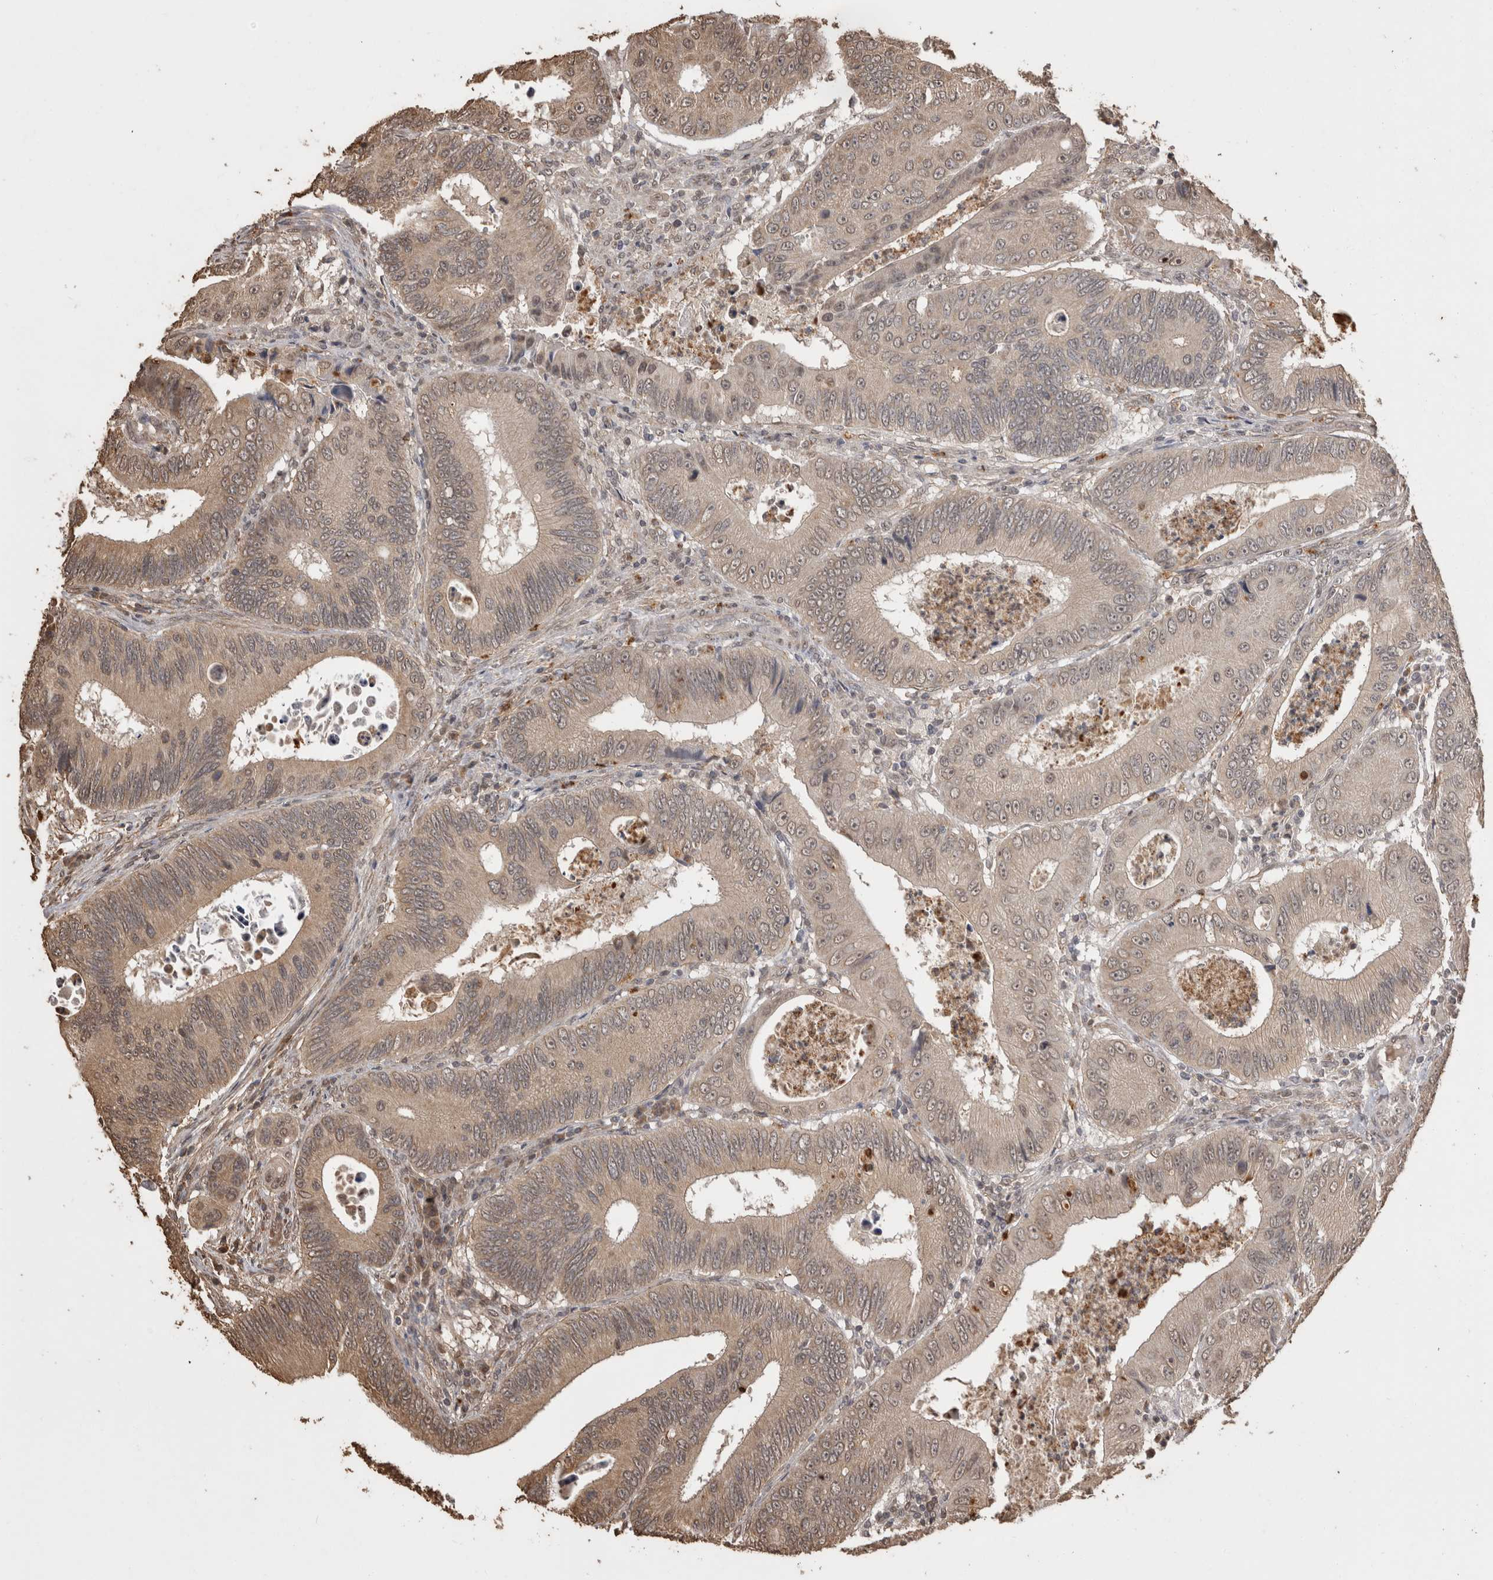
{"staining": {"intensity": "weak", "quantity": "25%-75%", "location": "cytoplasmic/membranous"}, "tissue": "colorectal cancer", "cell_type": "Tumor cells", "image_type": "cancer", "snomed": [{"axis": "morphology", "description": "Inflammation, NOS"}, {"axis": "morphology", "description": "Adenocarcinoma, NOS"}, {"axis": "topography", "description": "Colon"}], "caption": "IHC micrograph of neoplastic tissue: human colorectal cancer (adenocarcinoma) stained using IHC shows low levels of weak protein expression localized specifically in the cytoplasmic/membranous of tumor cells, appearing as a cytoplasmic/membranous brown color.", "gene": "SOCS5", "patient": {"sex": "male", "age": 72}}